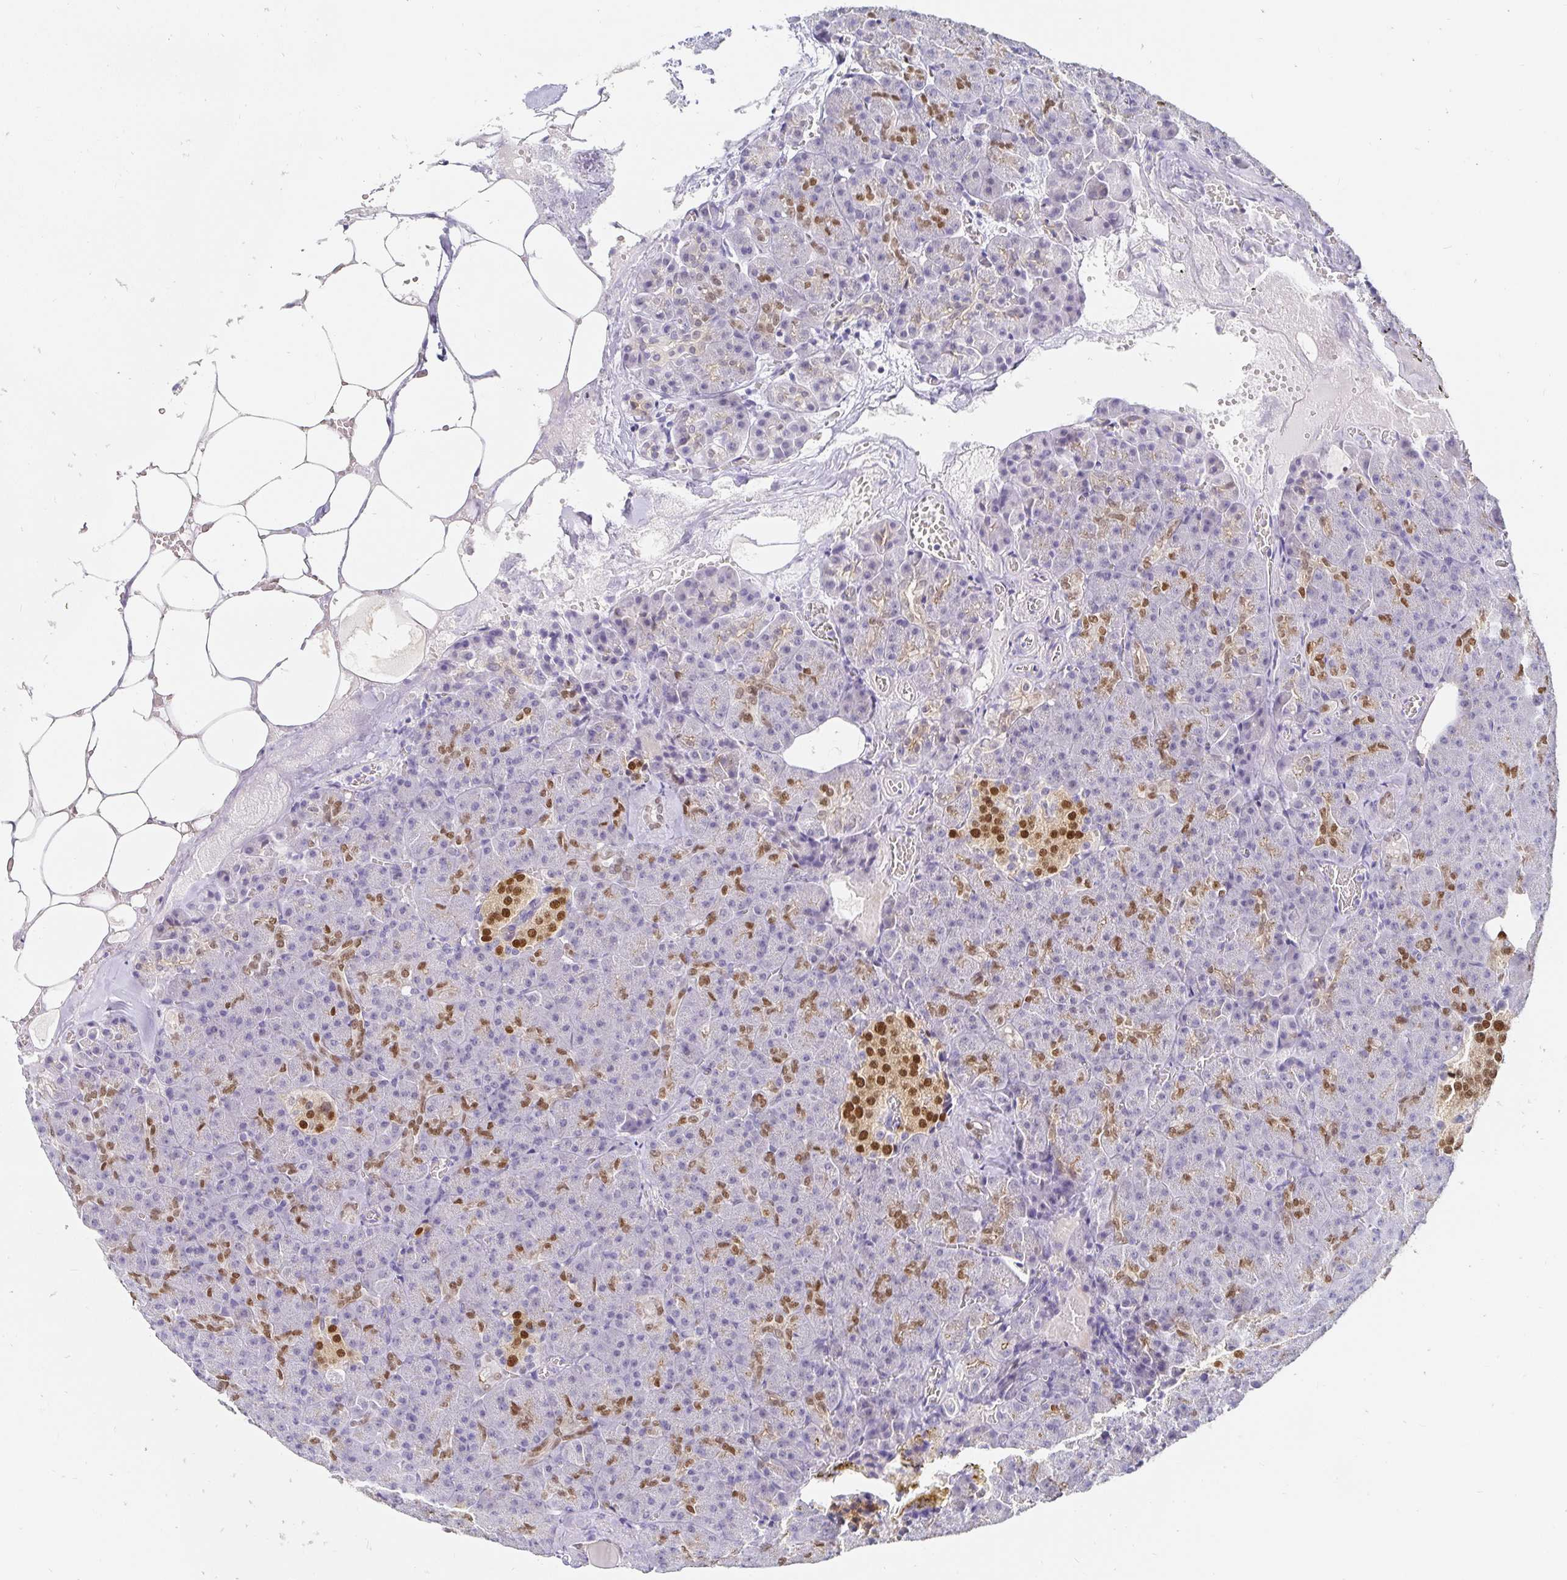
{"staining": {"intensity": "strong", "quantity": "25%-75%", "location": "nuclear"}, "tissue": "pancreas", "cell_type": "Exocrine glandular cells", "image_type": "normal", "snomed": [{"axis": "morphology", "description": "Normal tissue, NOS"}, {"axis": "topography", "description": "Pancreas"}], "caption": "Brown immunohistochemical staining in unremarkable pancreas demonstrates strong nuclear expression in about 25%-75% of exocrine glandular cells.", "gene": "PDX1", "patient": {"sex": "female", "age": 74}}